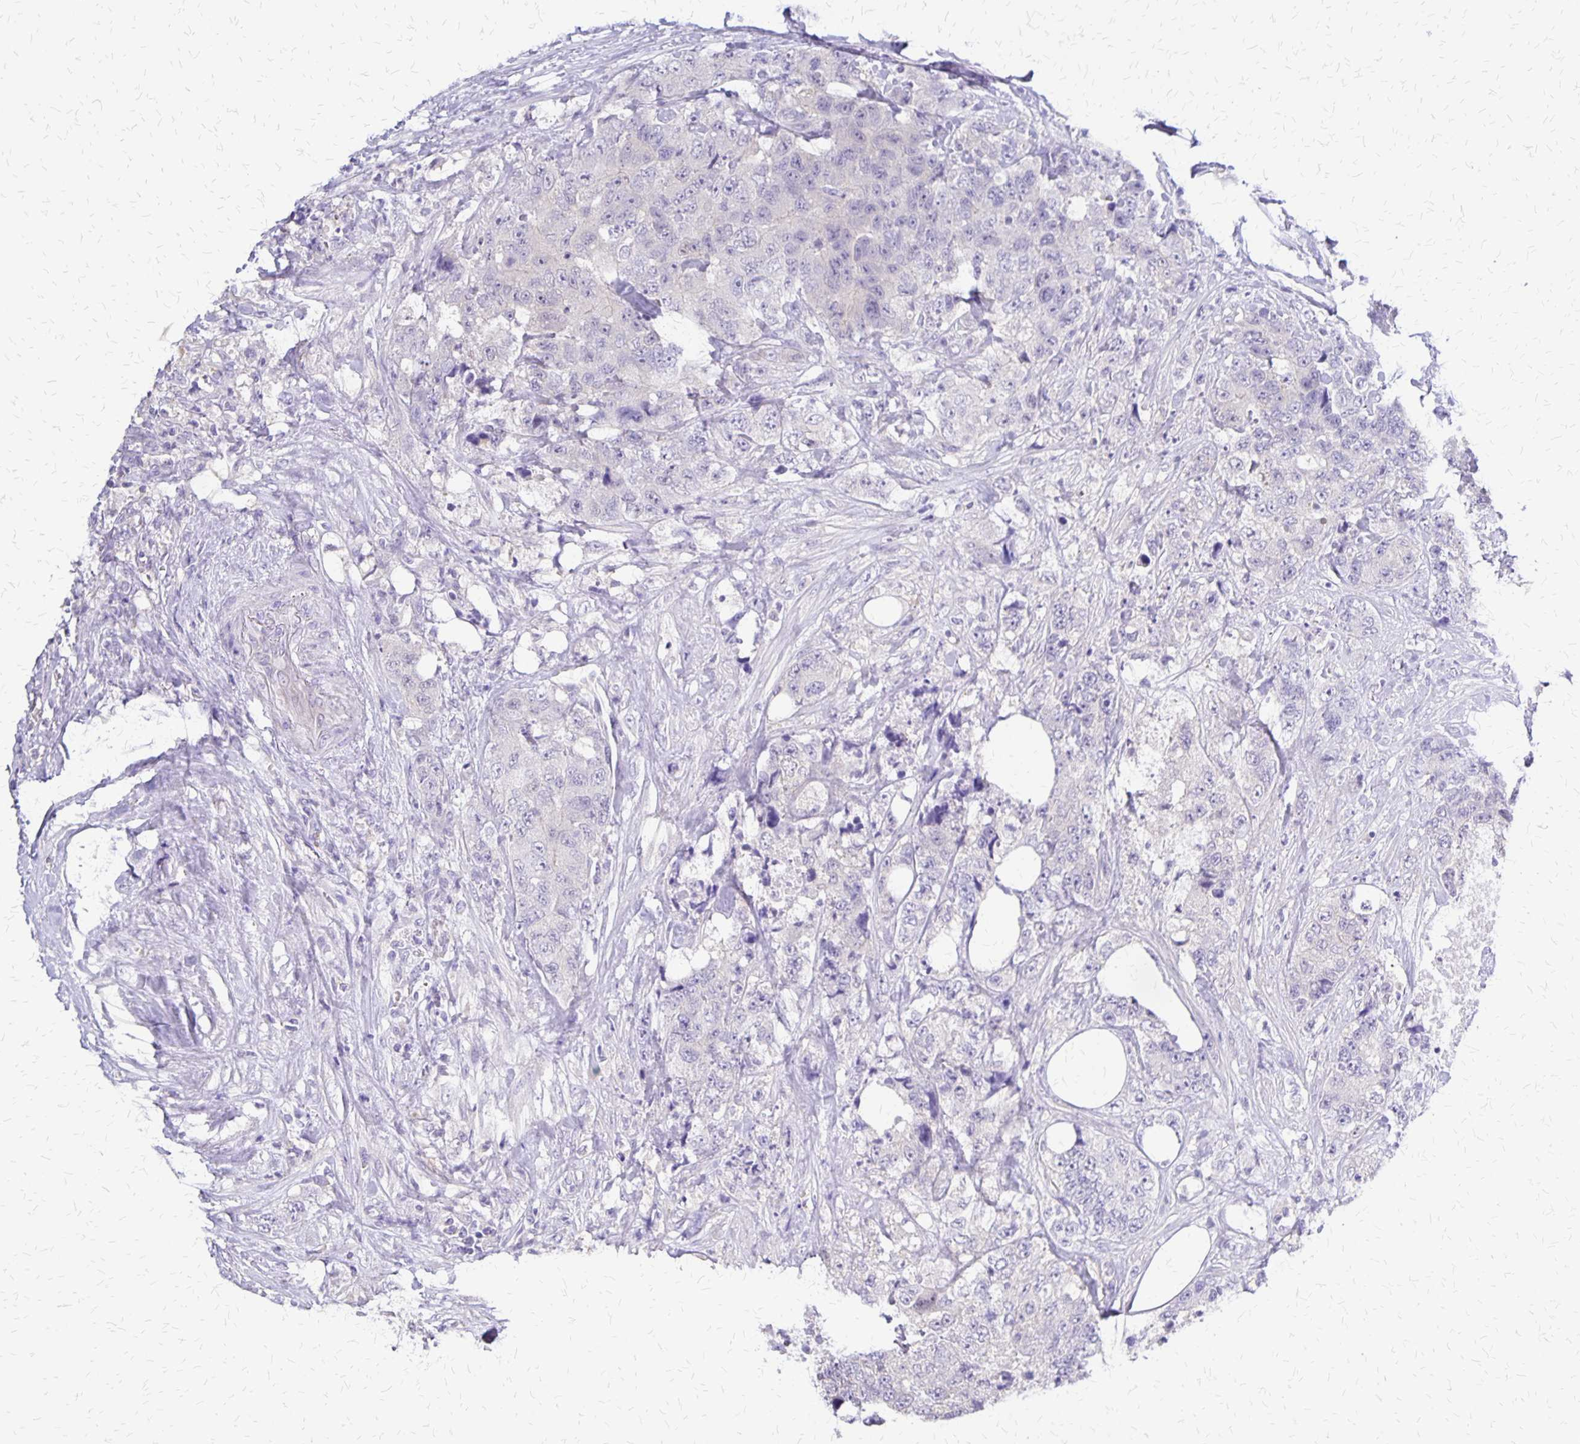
{"staining": {"intensity": "negative", "quantity": "none", "location": "none"}, "tissue": "urothelial cancer", "cell_type": "Tumor cells", "image_type": "cancer", "snomed": [{"axis": "morphology", "description": "Urothelial carcinoma, High grade"}, {"axis": "topography", "description": "Urinary bladder"}], "caption": "This is an immunohistochemistry (IHC) histopathology image of human high-grade urothelial carcinoma. There is no staining in tumor cells.", "gene": "SI", "patient": {"sex": "female", "age": 78}}